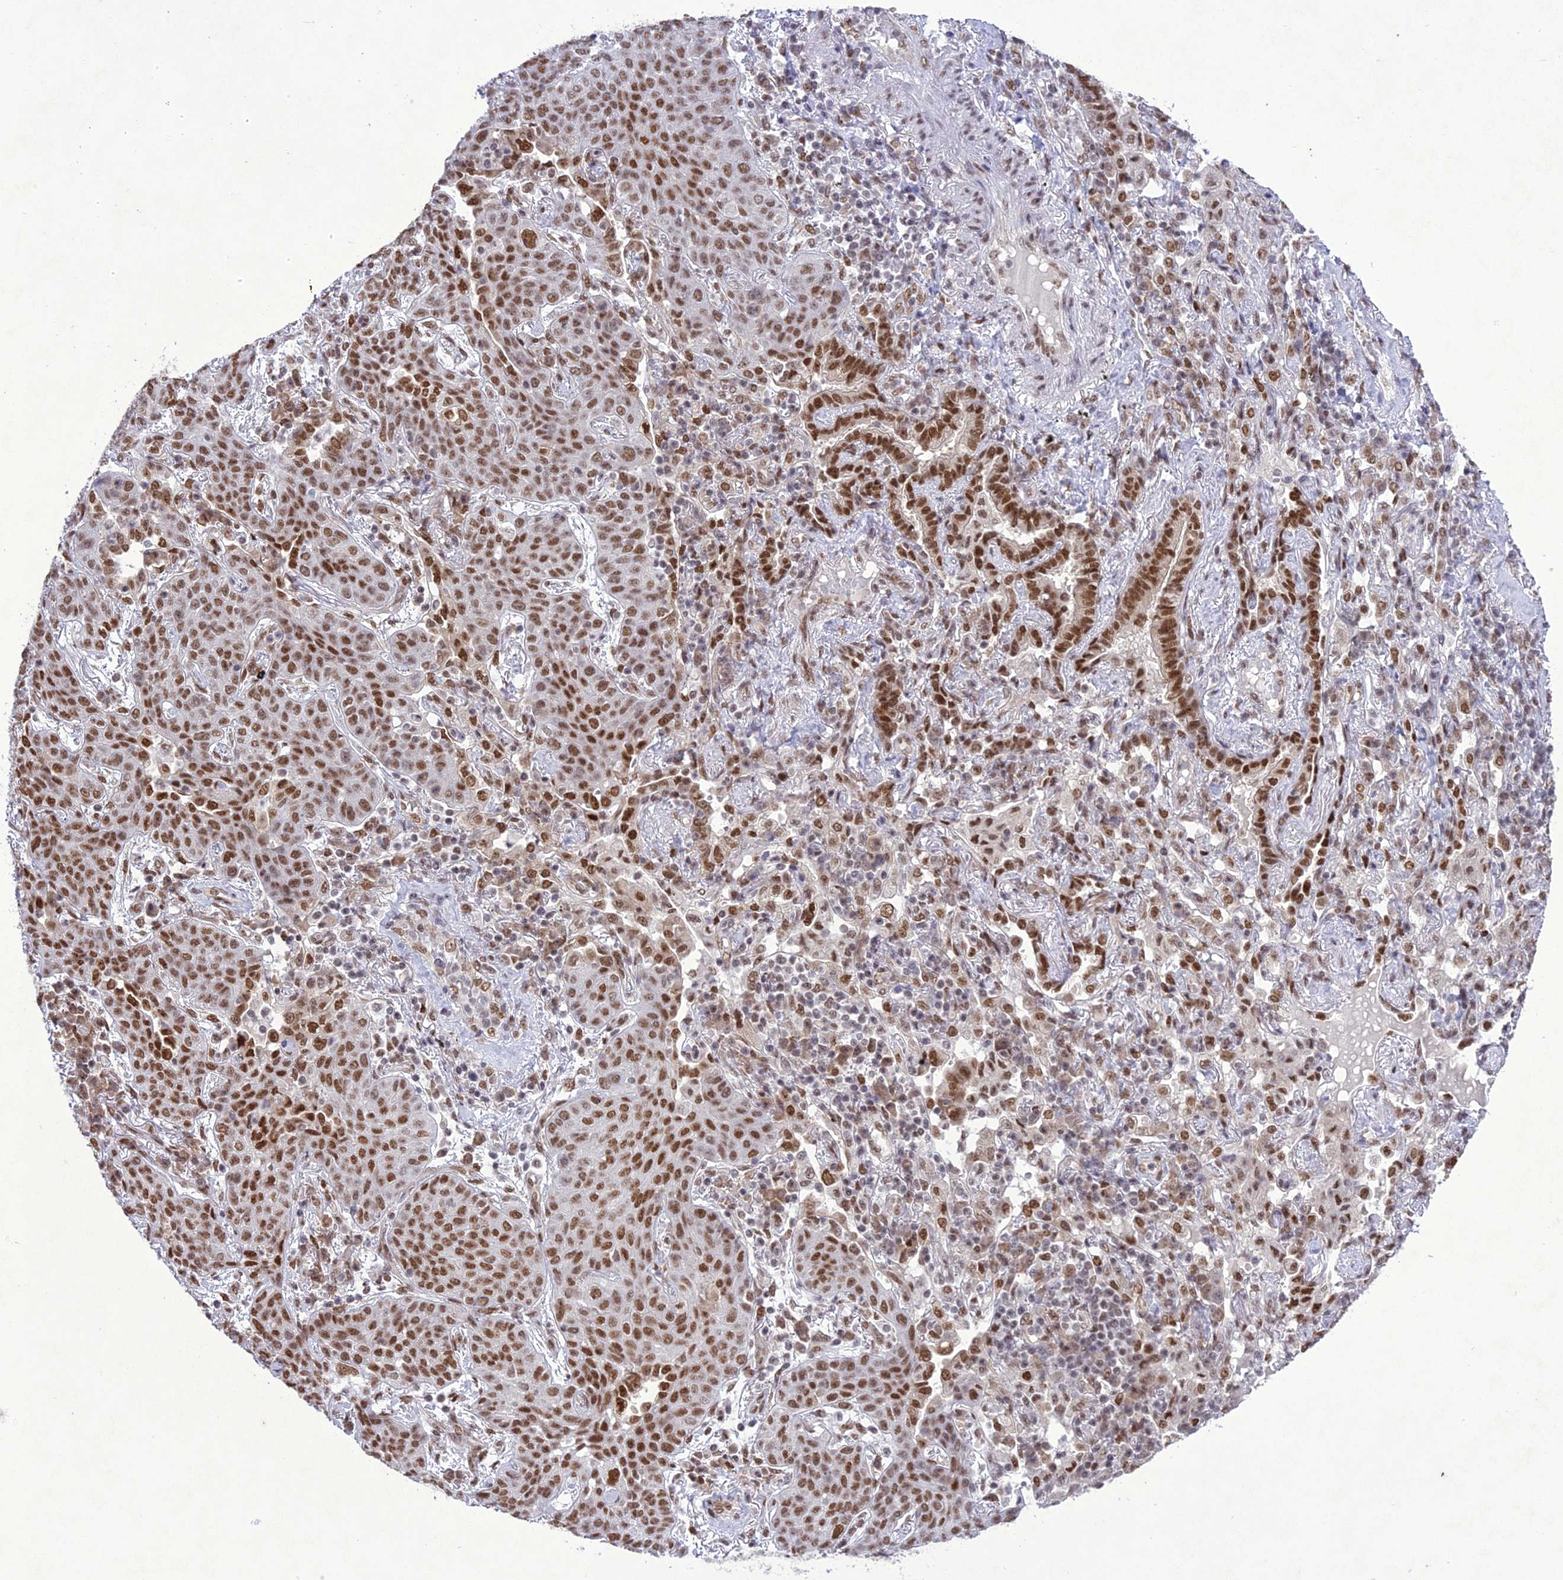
{"staining": {"intensity": "strong", "quantity": ">75%", "location": "nuclear"}, "tissue": "lung cancer", "cell_type": "Tumor cells", "image_type": "cancer", "snomed": [{"axis": "morphology", "description": "Squamous cell carcinoma, NOS"}, {"axis": "topography", "description": "Lung"}], "caption": "Brown immunohistochemical staining in human lung cancer displays strong nuclear positivity in about >75% of tumor cells. (DAB (3,3'-diaminobenzidine) IHC with brightfield microscopy, high magnification).", "gene": "DDX1", "patient": {"sex": "female", "age": 70}}